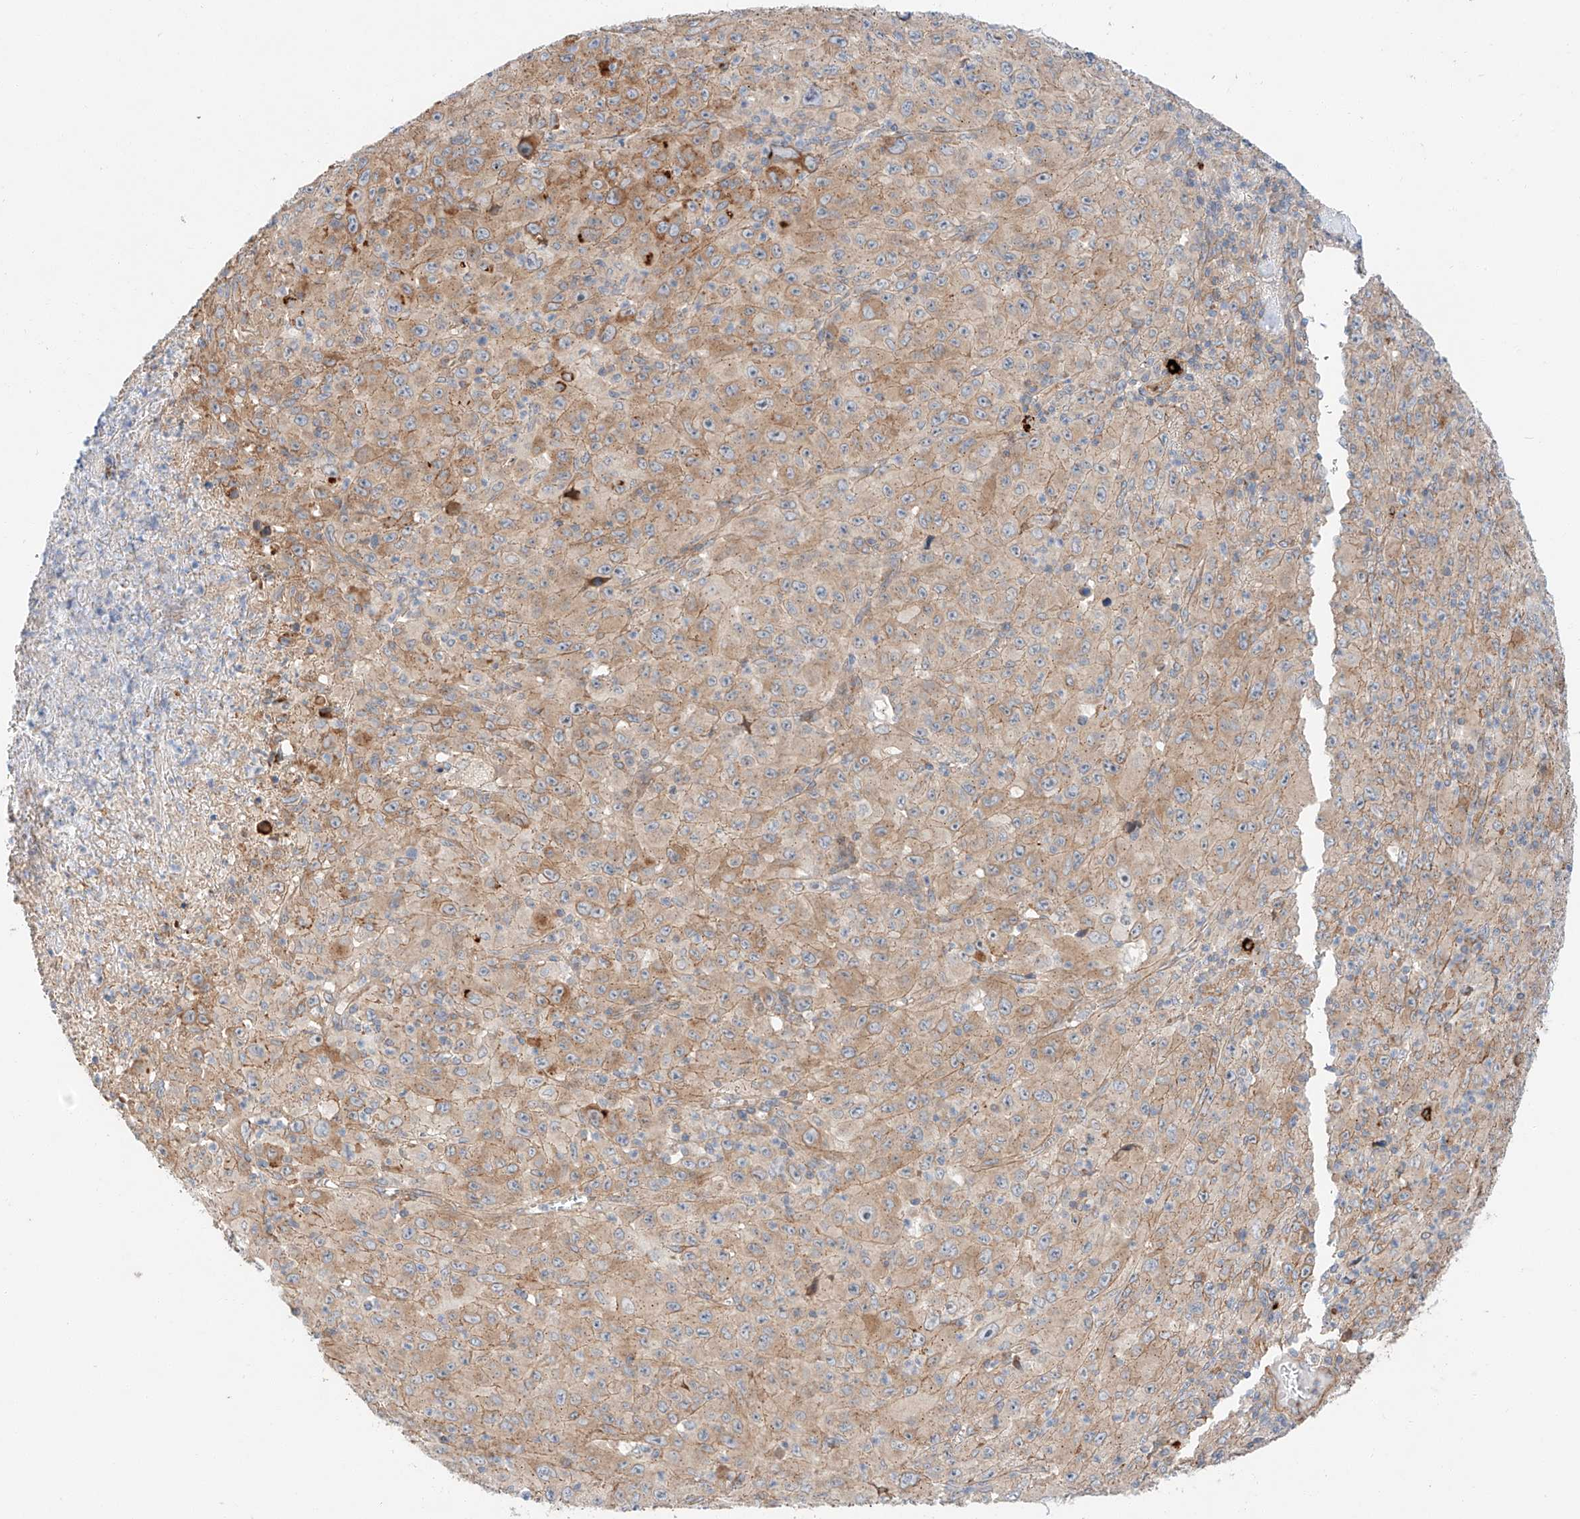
{"staining": {"intensity": "moderate", "quantity": "25%-75%", "location": "cytoplasmic/membranous"}, "tissue": "melanoma", "cell_type": "Tumor cells", "image_type": "cancer", "snomed": [{"axis": "morphology", "description": "Malignant melanoma, Metastatic site"}, {"axis": "topography", "description": "Skin"}], "caption": "IHC image of neoplastic tissue: malignant melanoma (metastatic site) stained using immunohistochemistry (IHC) reveals medium levels of moderate protein expression localized specifically in the cytoplasmic/membranous of tumor cells, appearing as a cytoplasmic/membranous brown color.", "gene": "MINDY4", "patient": {"sex": "female", "age": 56}}